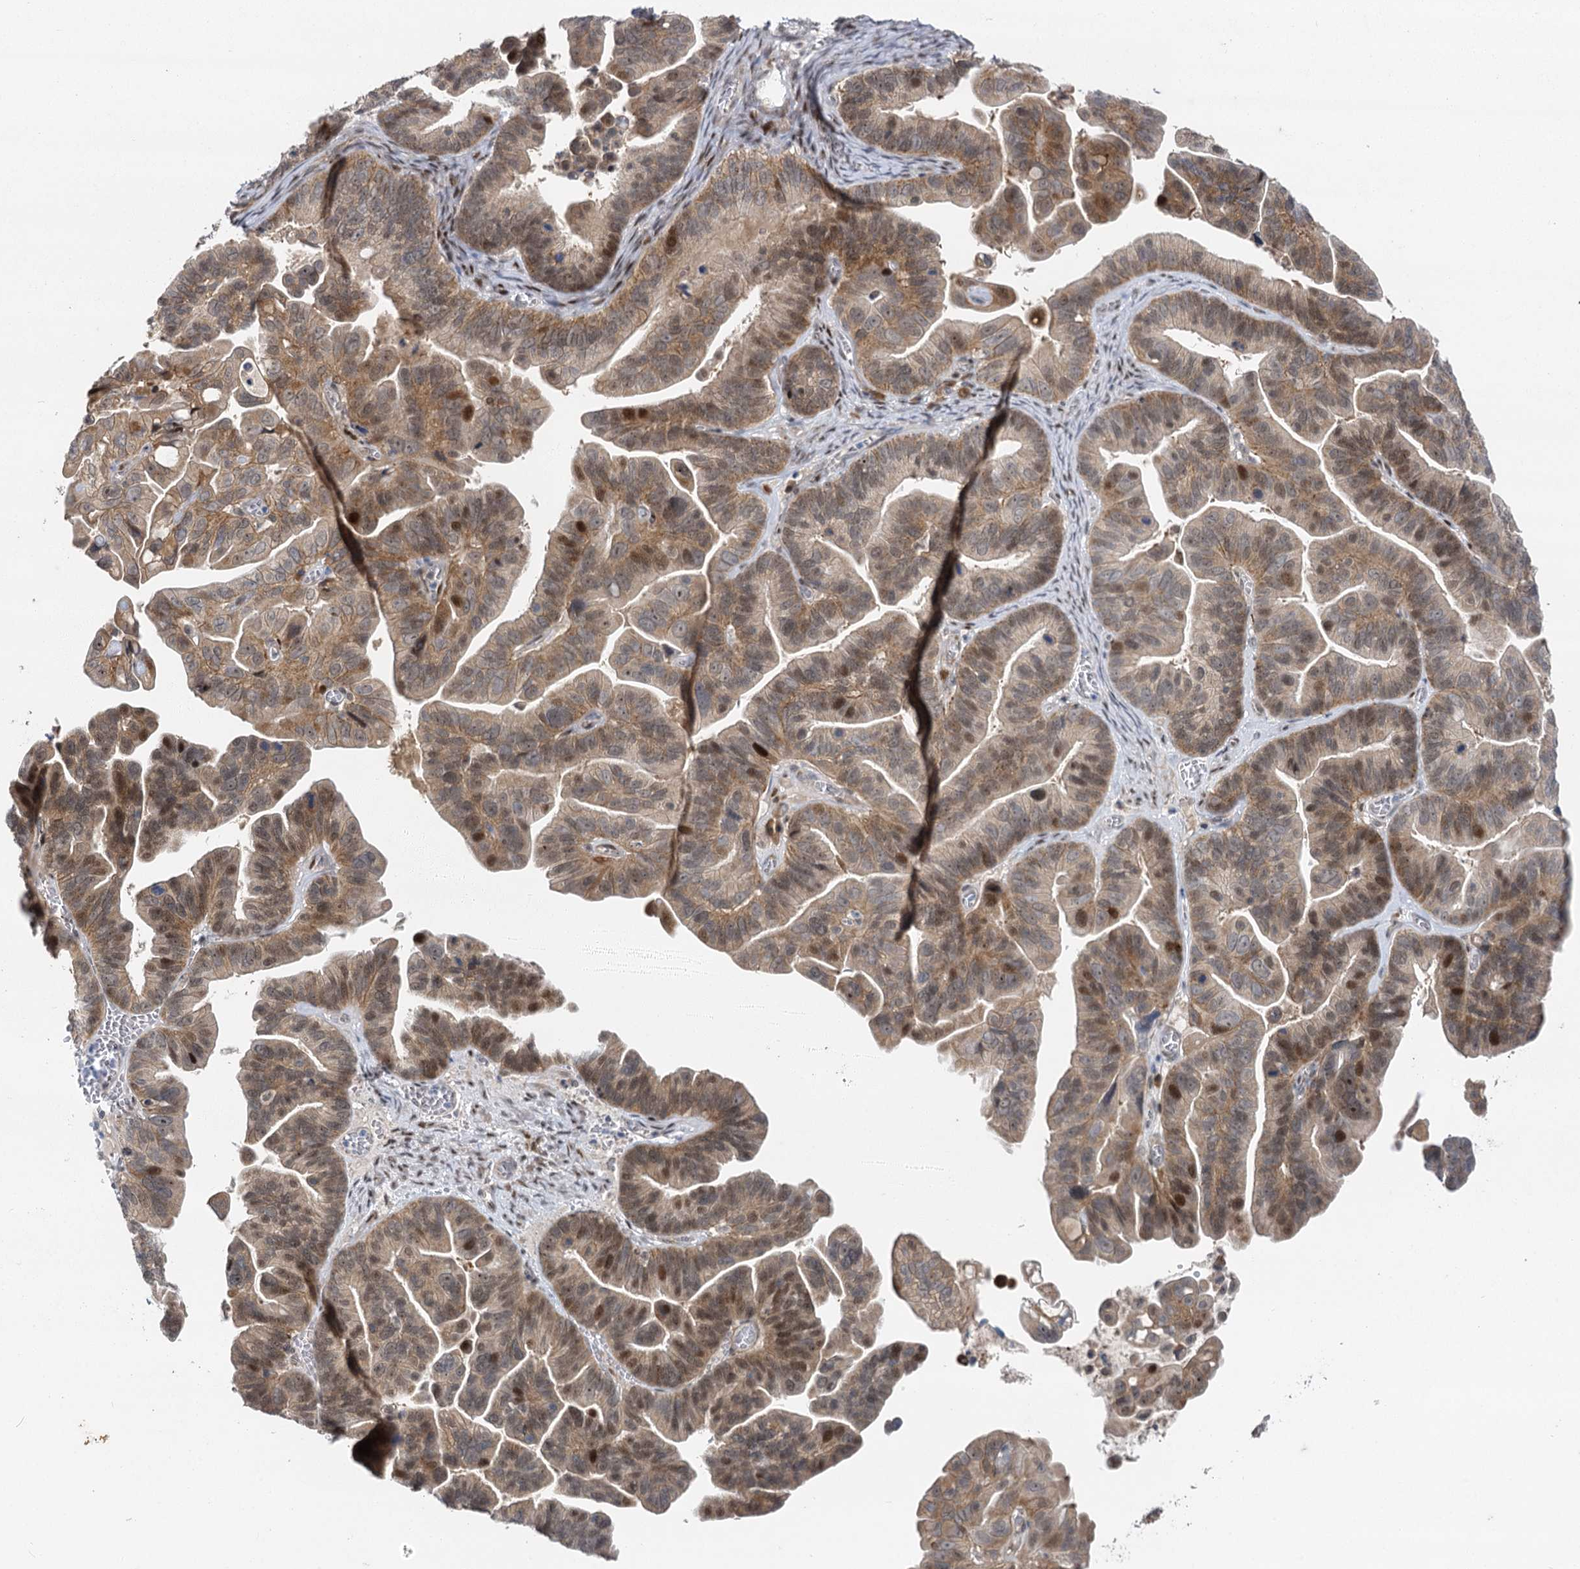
{"staining": {"intensity": "weak", "quantity": ">75%", "location": "cytoplasmic/membranous,nuclear"}, "tissue": "ovarian cancer", "cell_type": "Tumor cells", "image_type": "cancer", "snomed": [{"axis": "morphology", "description": "Cystadenocarcinoma, serous, NOS"}, {"axis": "topography", "description": "Ovary"}], "caption": "Ovarian cancer (serous cystadenocarcinoma) stained for a protein reveals weak cytoplasmic/membranous and nuclear positivity in tumor cells.", "gene": "IL11RA", "patient": {"sex": "female", "age": 56}}